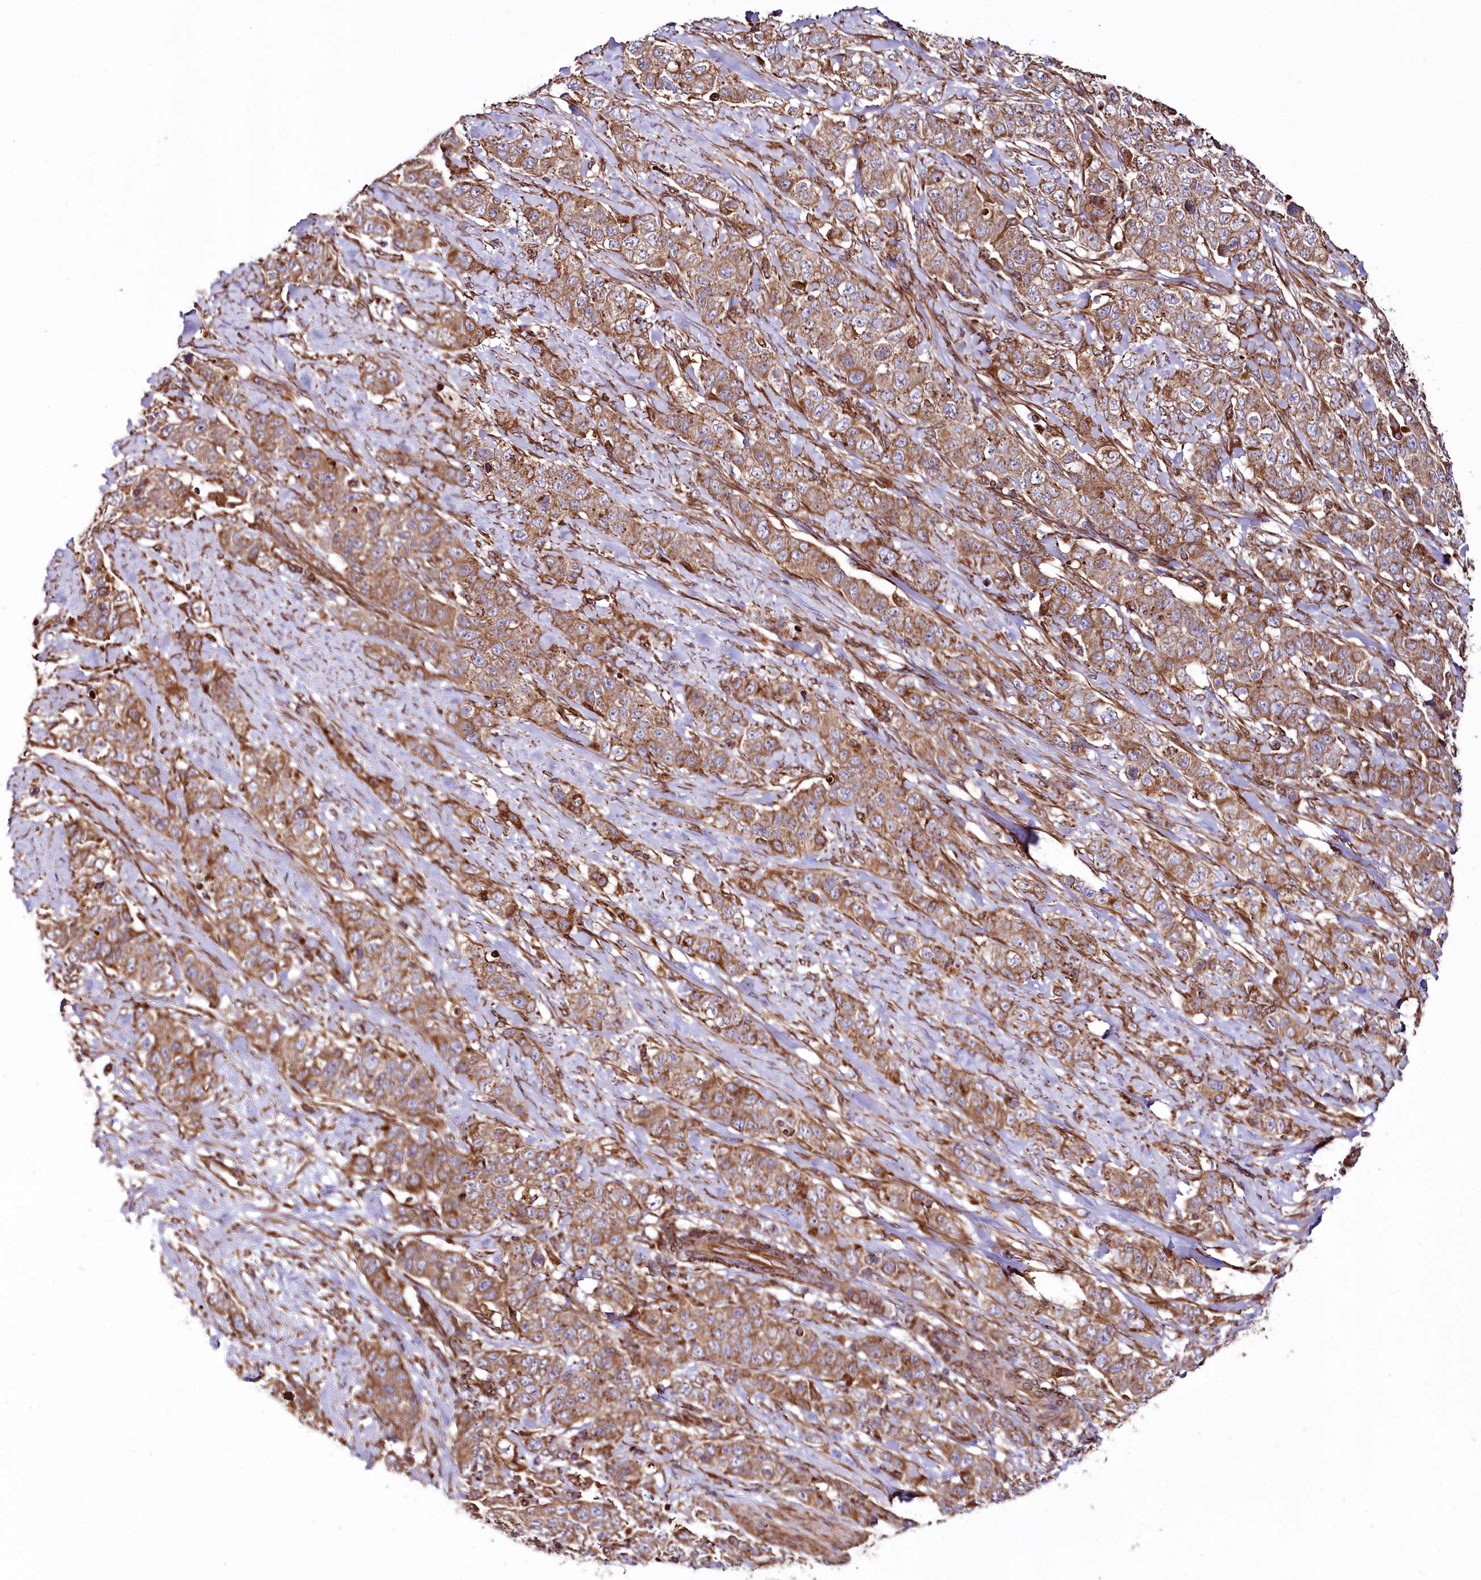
{"staining": {"intensity": "moderate", "quantity": ">75%", "location": "cytoplasmic/membranous"}, "tissue": "stomach cancer", "cell_type": "Tumor cells", "image_type": "cancer", "snomed": [{"axis": "morphology", "description": "Adenocarcinoma, NOS"}, {"axis": "topography", "description": "Stomach"}], "caption": "Stomach adenocarcinoma was stained to show a protein in brown. There is medium levels of moderate cytoplasmic/membranous expression in approximately >75% of tumor cells.", "gene": "THUMPD3", "patient": {"sex": "male", "age": 48}}